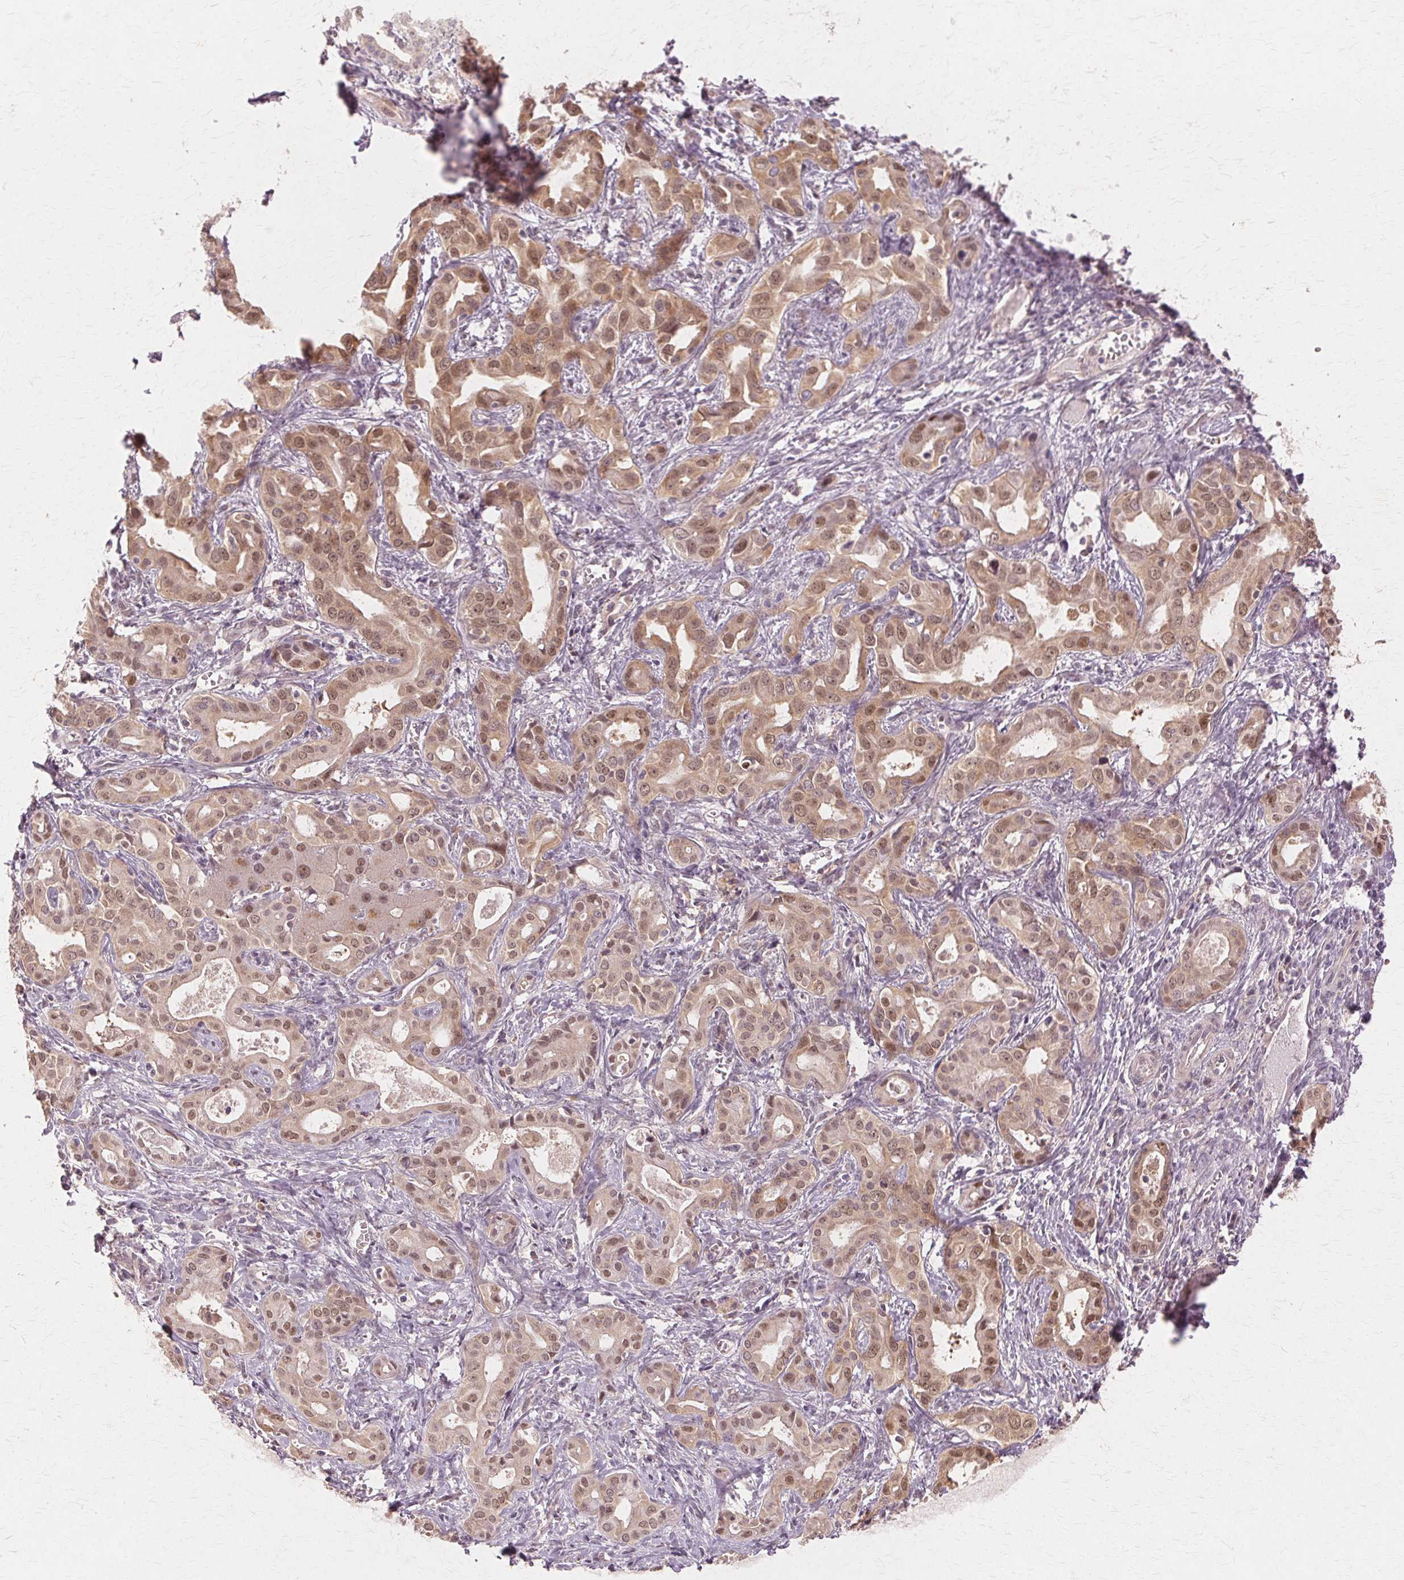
{"staining": {"intensity": "moderate", "quantity": ">75%", "location": "cytoplasmic/membranous,nuclear"}, "tissue": "liver cancer", "cell_type": "Tumor cells", "image_type": "cancer", "snomed": [{"axis": "morphology", "description": "Cholangiocarcinoma"}, {"axis": "topography", "description": "Liver"}], "caption": "Immunohistochemistry (IHC) photomicrograph of human liver cholangiocarcinoma stained for a protein (brown), which demonstrates medium levels of moderate cytoplasmic/membranous and nuclear positivity in approximately >75% of tumor cells.", "gene": "PRMT5", "patient": {"sex": "female", "age": 65}}